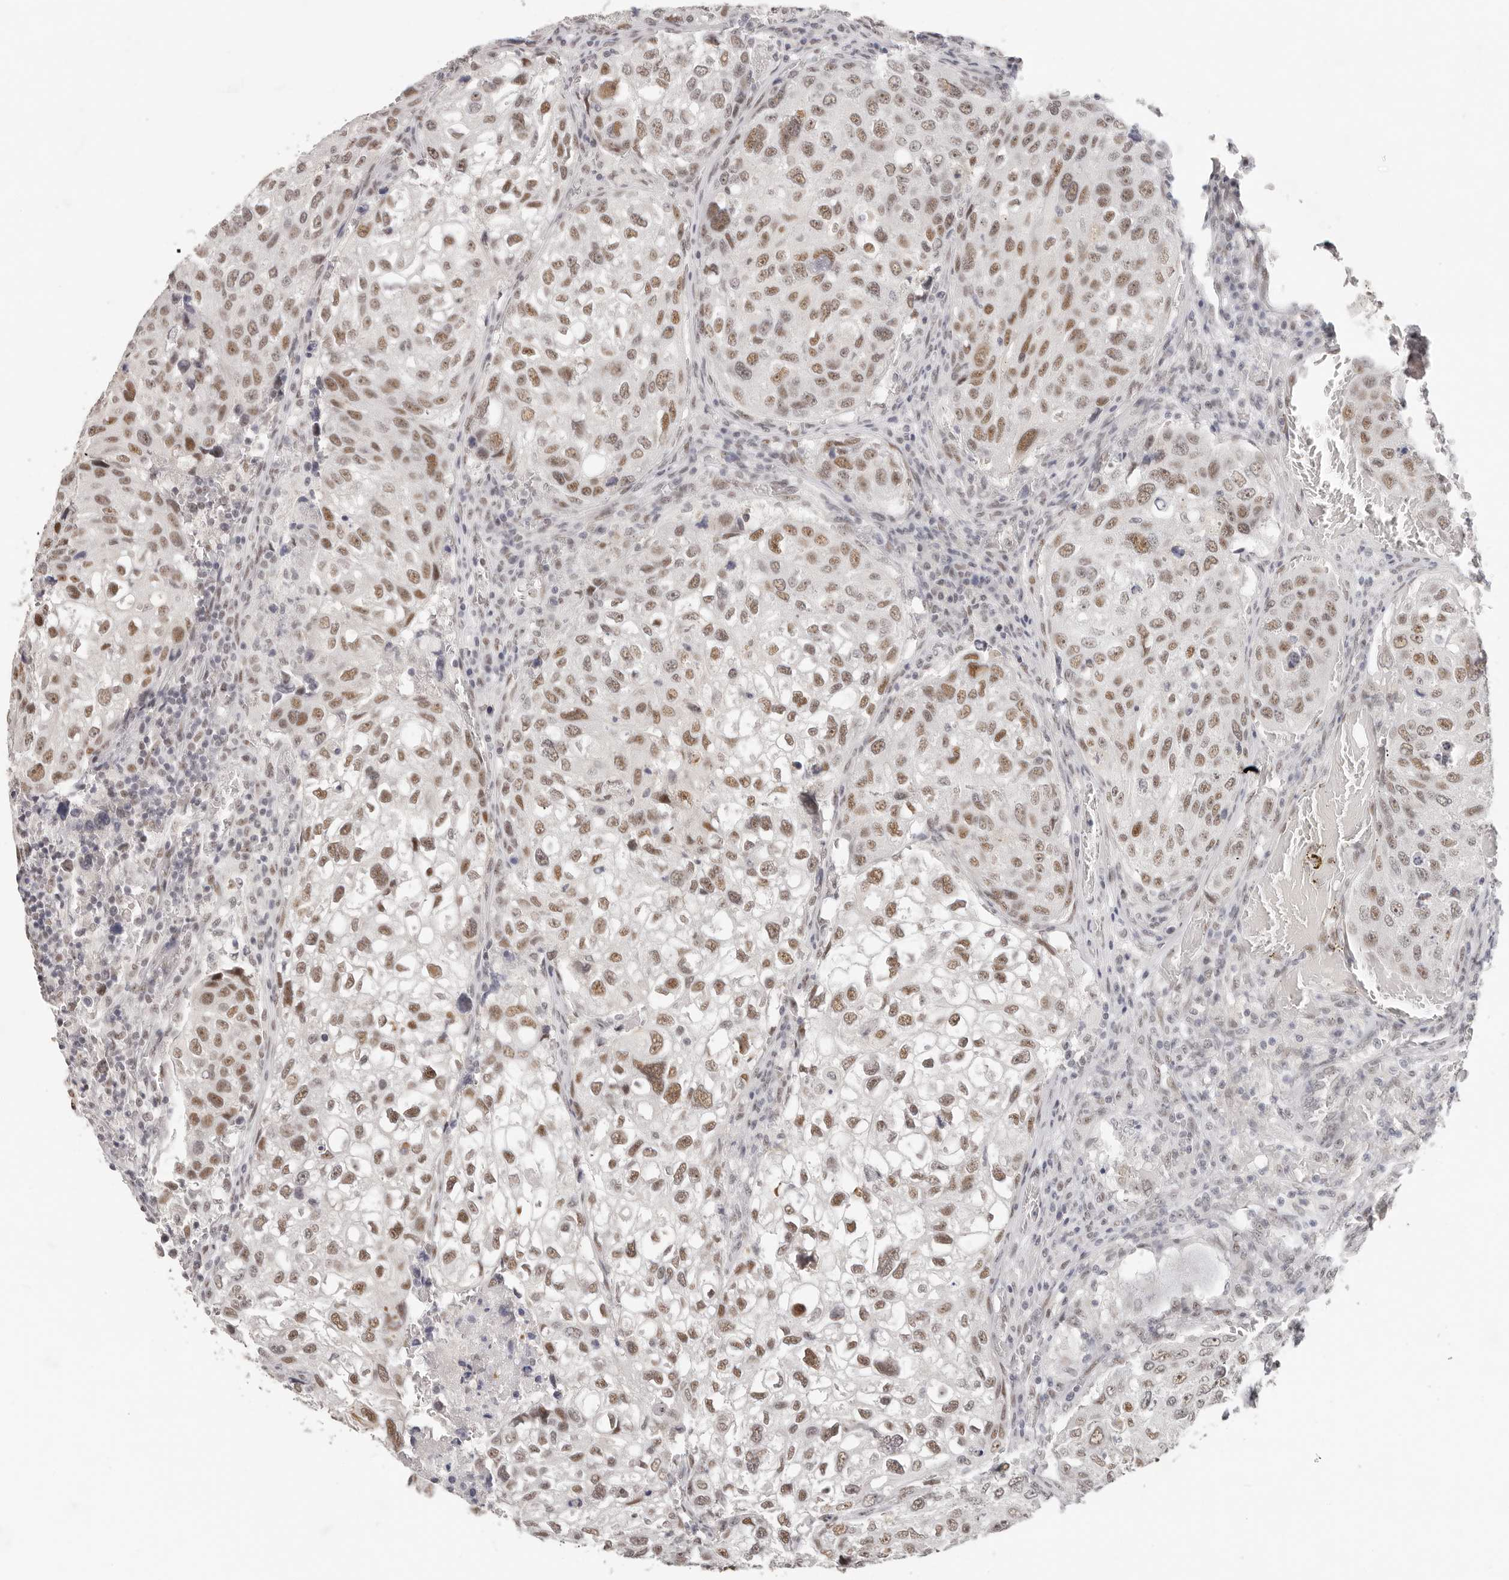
{"staining": {"intensity": "moderate", "quantity": ">75%", "location": "nuclear"}, "tissue": "urothelial cancer", "cell_type": "Tumor cells", "image_type": "cancer", "snomed": [{"axis": "morphology", "description": "Urothelial carcinoma, High grade"}, {"axis": "topography", "description": "Lymph node"}, {"axis": "topography", "description": "Urinary bladder"}], "caption": "A brown stain highlights moderate nuclear expression of a protein in urothelial cancer tumor cells.", "gene": "LARP7", "patient": {"sex": "male", "age": 51}}